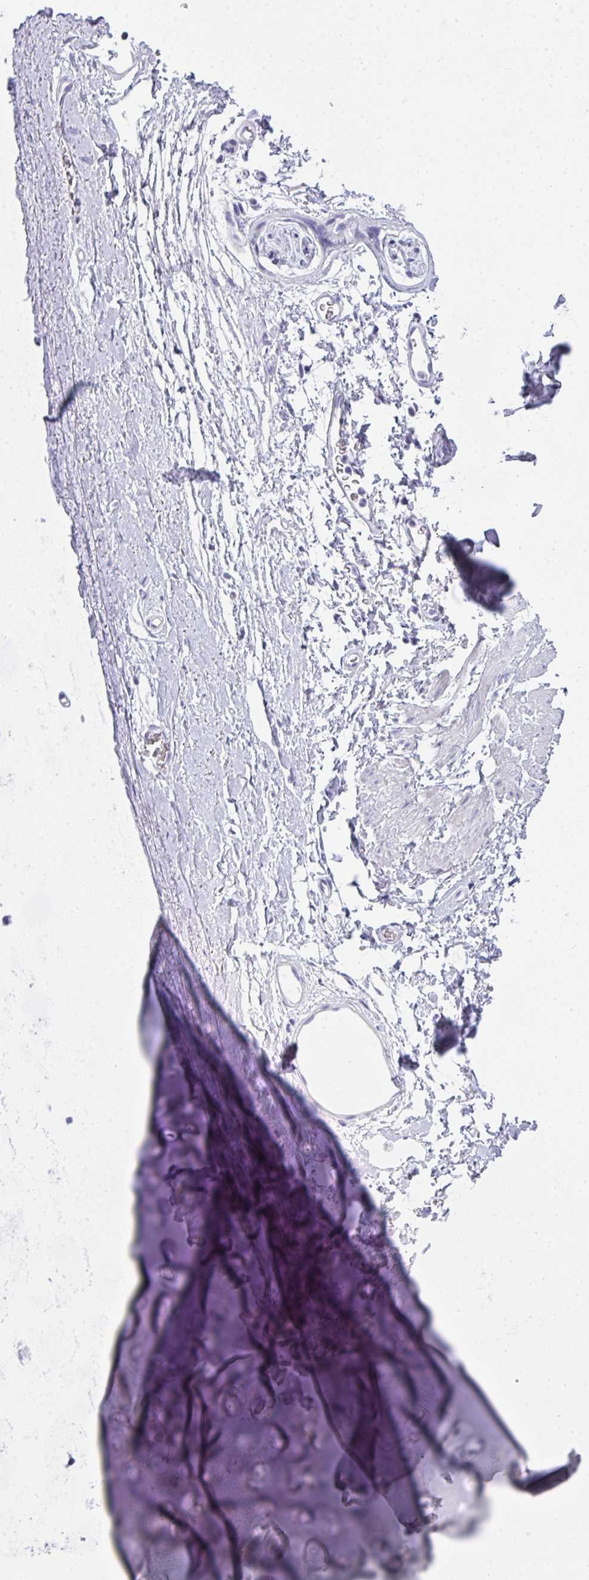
{"staining": {"intensity": "negative", "quantity": "none", "location": "none"}, "tissue": "adipose tissue", "cell_type": "Adipocytes", "image_type": "normal", "snomed": [{"axis": "morphology", "description": "Normal tissue, NOS"}, {"axis": "topography", "description": "Lymph node"}, {"axis": "topography", "description": "Cartilage tissue"}, {"axis": "topography", "description": "Bronchus"}], "caption": "The histopathology image reveals no staining of adipocytes in normal adipose tissue.", "gene": "GSDMB", "patient": {"sex": "female", "age": 70}}